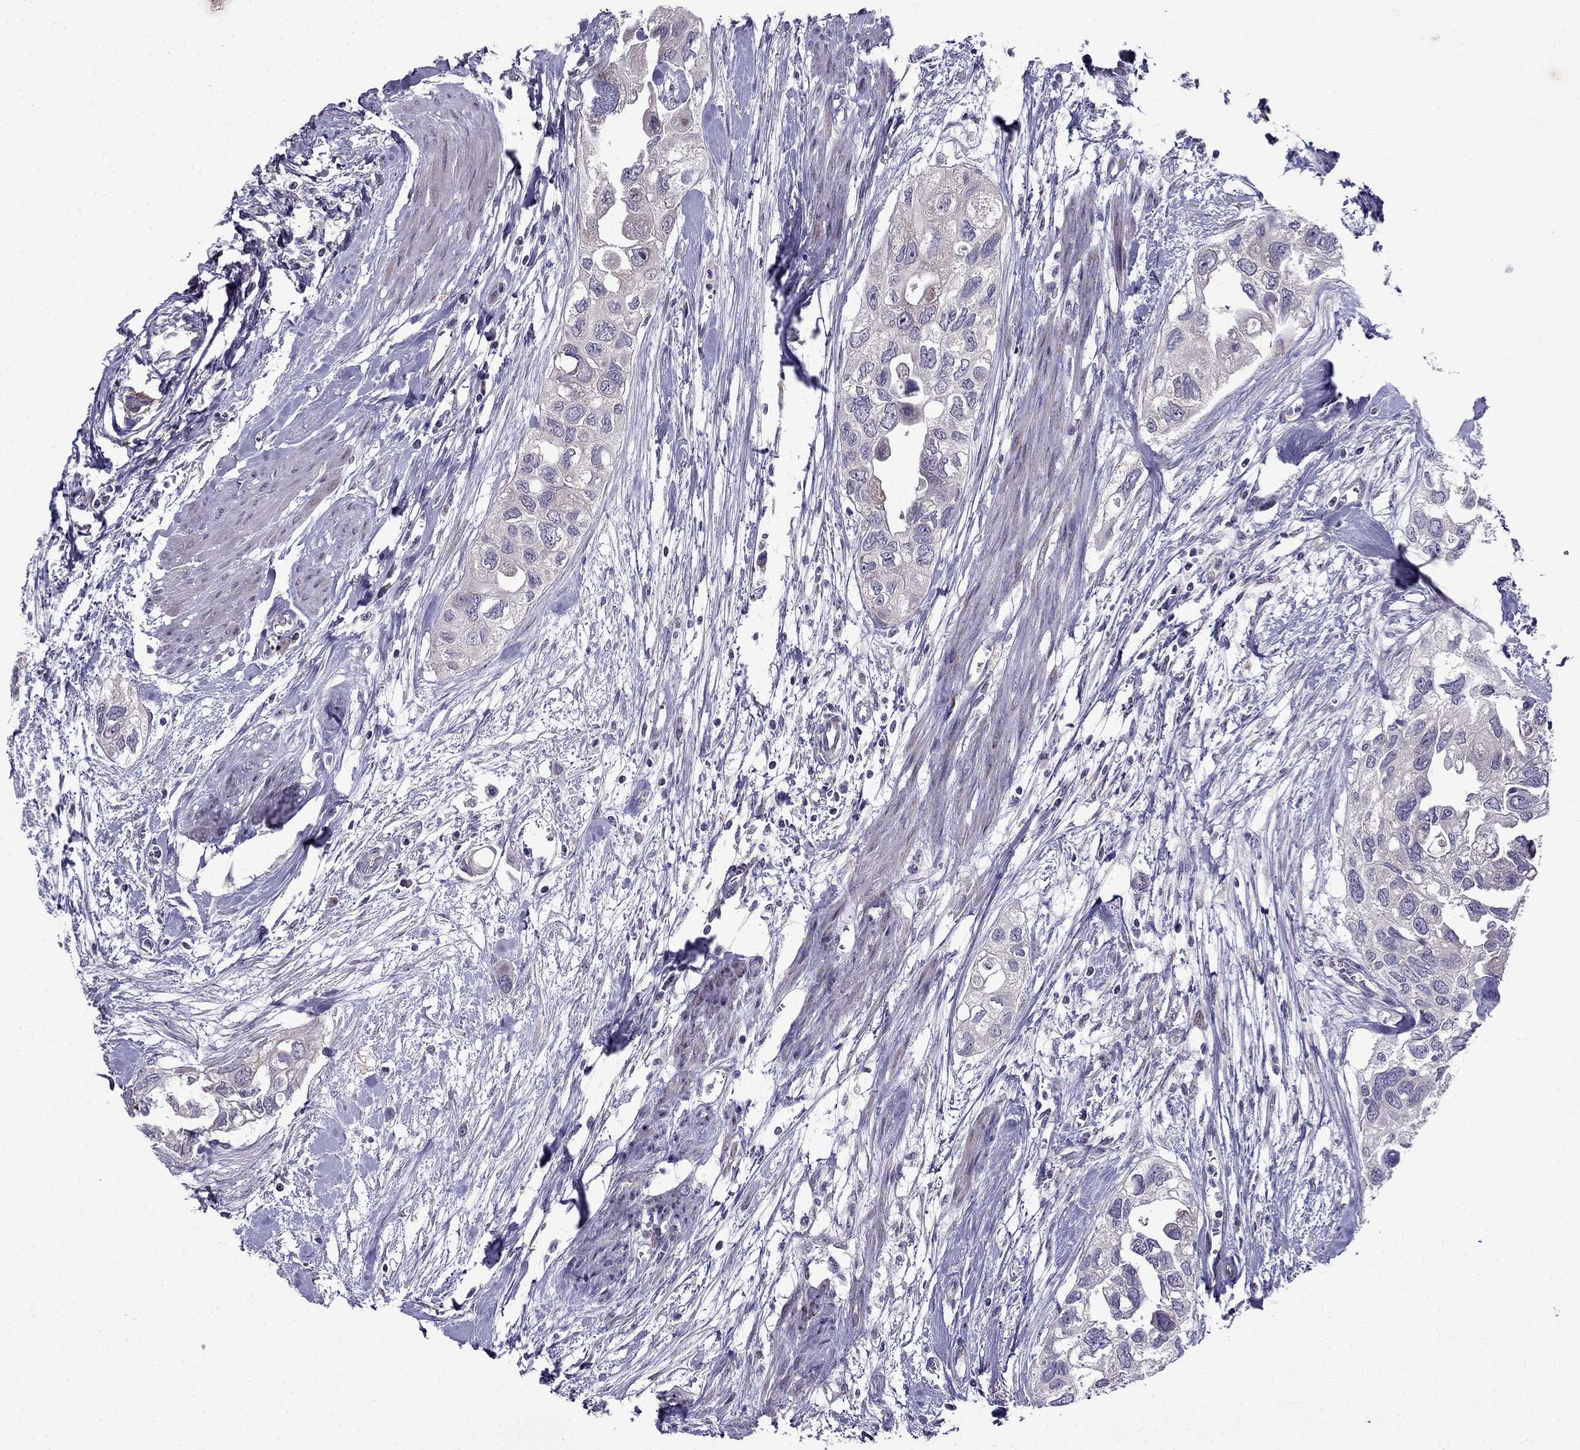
{"staining": {"intensity": "negative", "quantity": "none", "location": "none"}, "tissue": "urothelial cancer", "cell_type": "Tumor cells", "image_type": "cancer", "snomed": [{"axis": "morphology", "description": "Urothelial carcinoma, High grade"}, {"axis": "topography", "description": "Urinary bladder"}], "caption": "This histopathology image is of urothelial carcinoma (high-grade) stained with immunohistochemistry to label a protein in brown with the nuclei are counter-stained blue. There is no staining in tumor cells.", "gene": "PI16", "patient": {"sex": "male", "age": 59}}